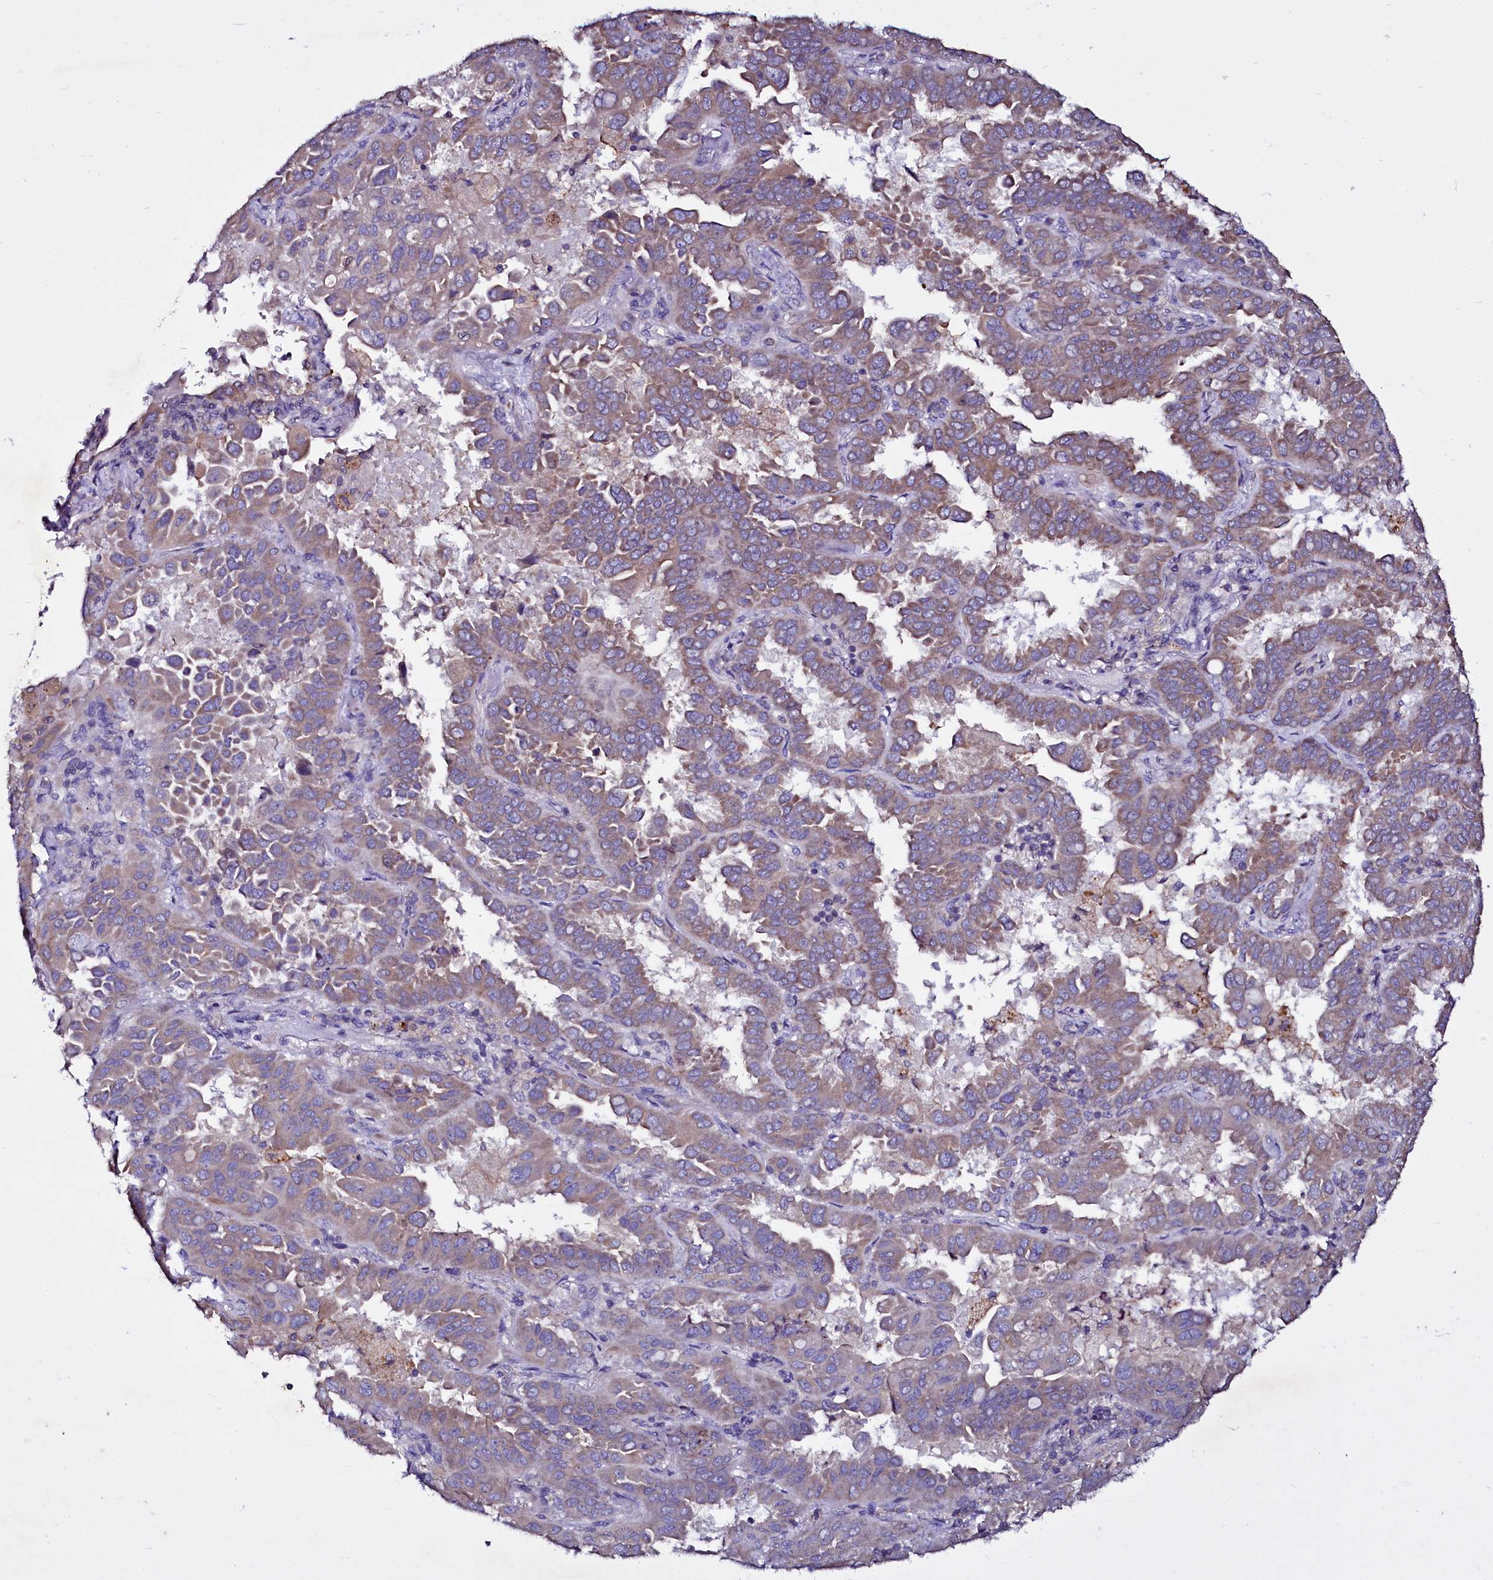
{"staining": {"intensity": "weak", "quantity": "25%-75%", "location": "cytoplasmic/membranous"}, "tissue": "lung cancer", "cell_type": "Tumor cells", "image_type": "cancer", "snomed": [{"axis": "morphology", "description": "Adenocarcinoma, NOS"}, {"axis": "topography", "description": "Lung"}], "caption": "The image demonstrates a brown stain indicating the presence of a protein in the cytoplasmic/membranous of tumor cells in lung adenocarcinoma.", "gene": "SELENOT", "patient": {"sex": "male", "age": 64}}